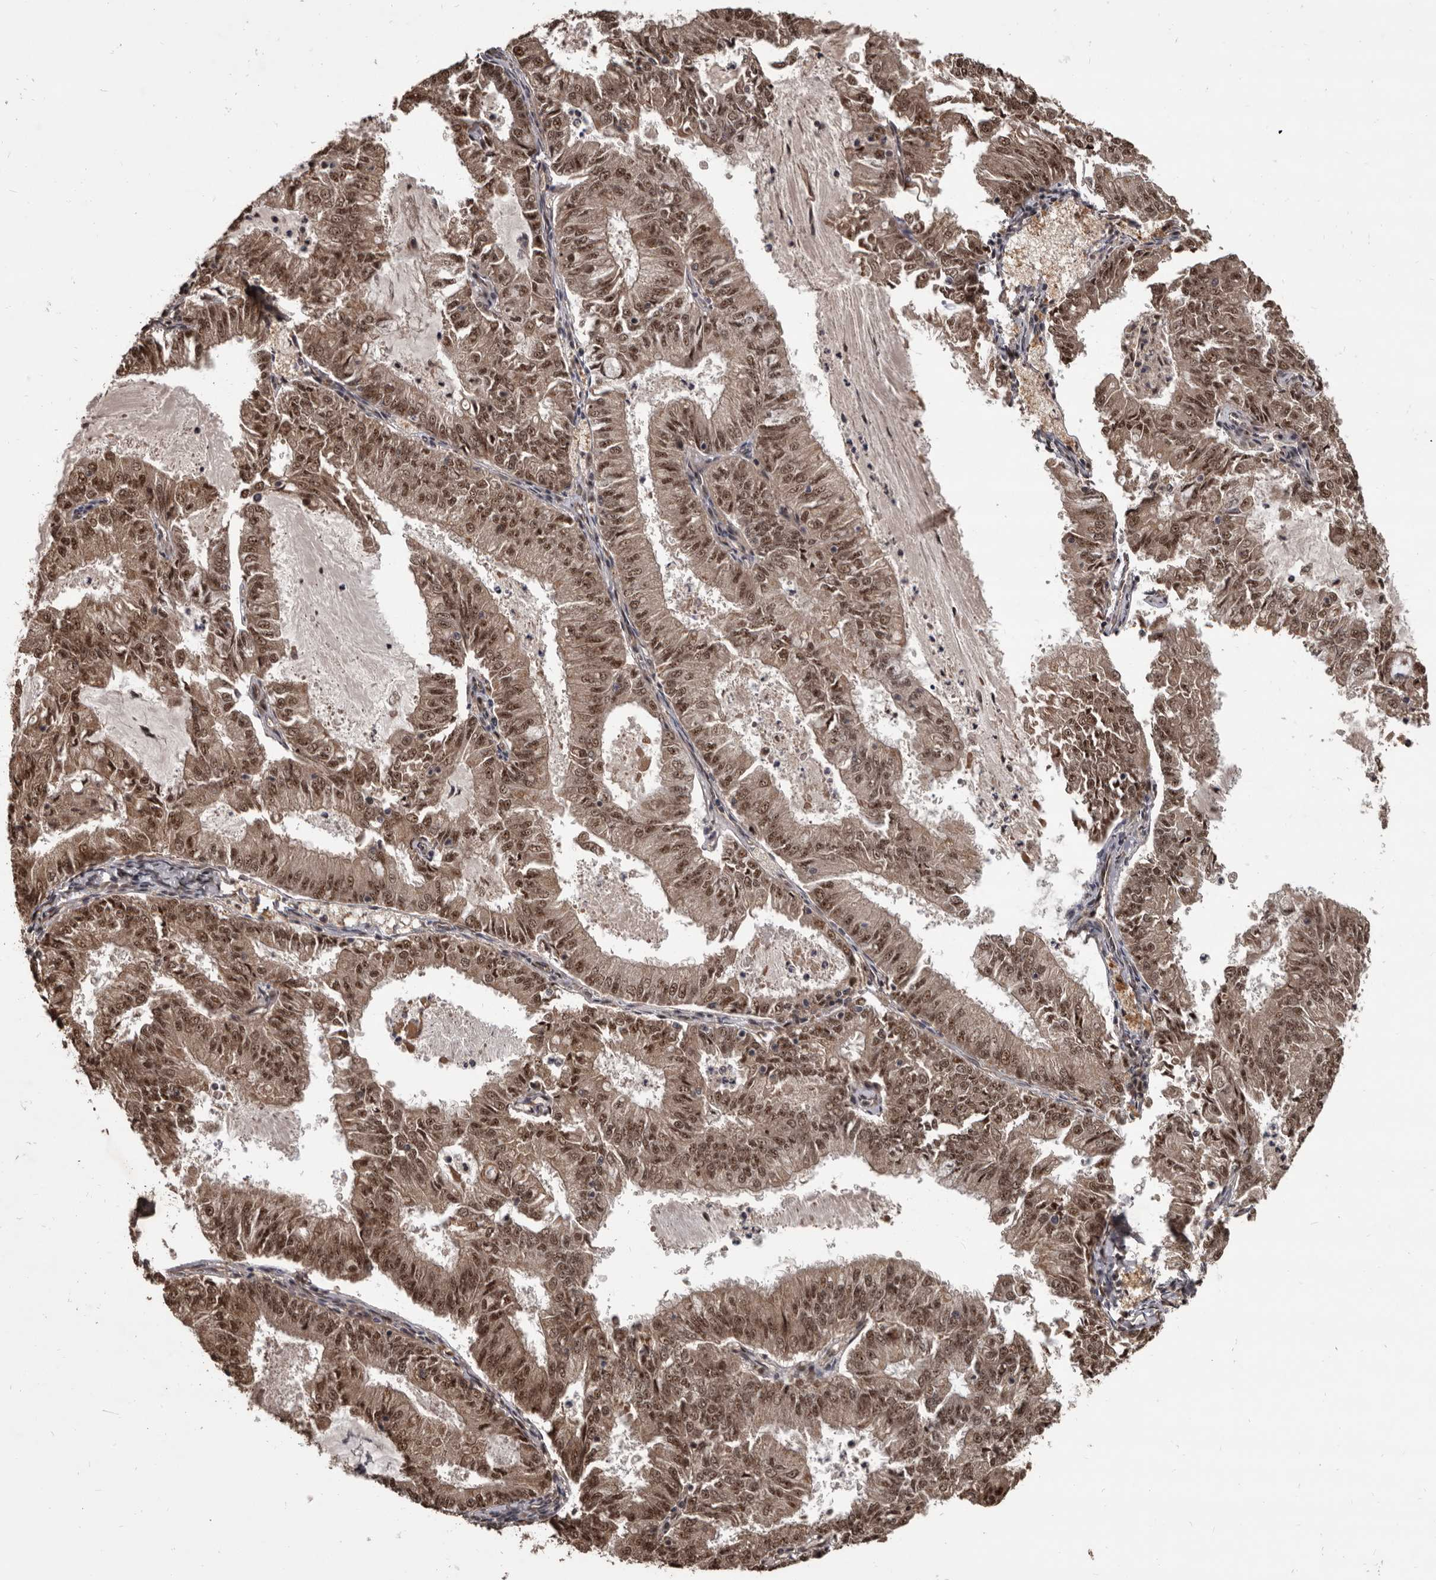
{"staining": {"intensity": "moderate", "quantity": ">75%", "location": "cytoplasmic/membranous,nuclear"}, "tissue": "endometrial cancer", "cell_type": "Tumor cells", "image_type": "cancer", "snomed": [{"axis": "morphology", "description": "Adenocarcinoma, NOS"}, {"axis": "topography", "description": "Endometrium"}], "caption": "Immunohistochemical staining of human endometrial cancer displays moderate cytoplasmic/membranous and nuclear protein positivity in approximately >75% of tumor cells. The staining was performed using DAB (3,3'-diaminobenzidine) to visualize the protein expression in brown, while the nuclei were stained in blue with hematoxylin (Magnification: 20x).", "gene": "AHR", "patient": {"sex": "female", "age": 57}}